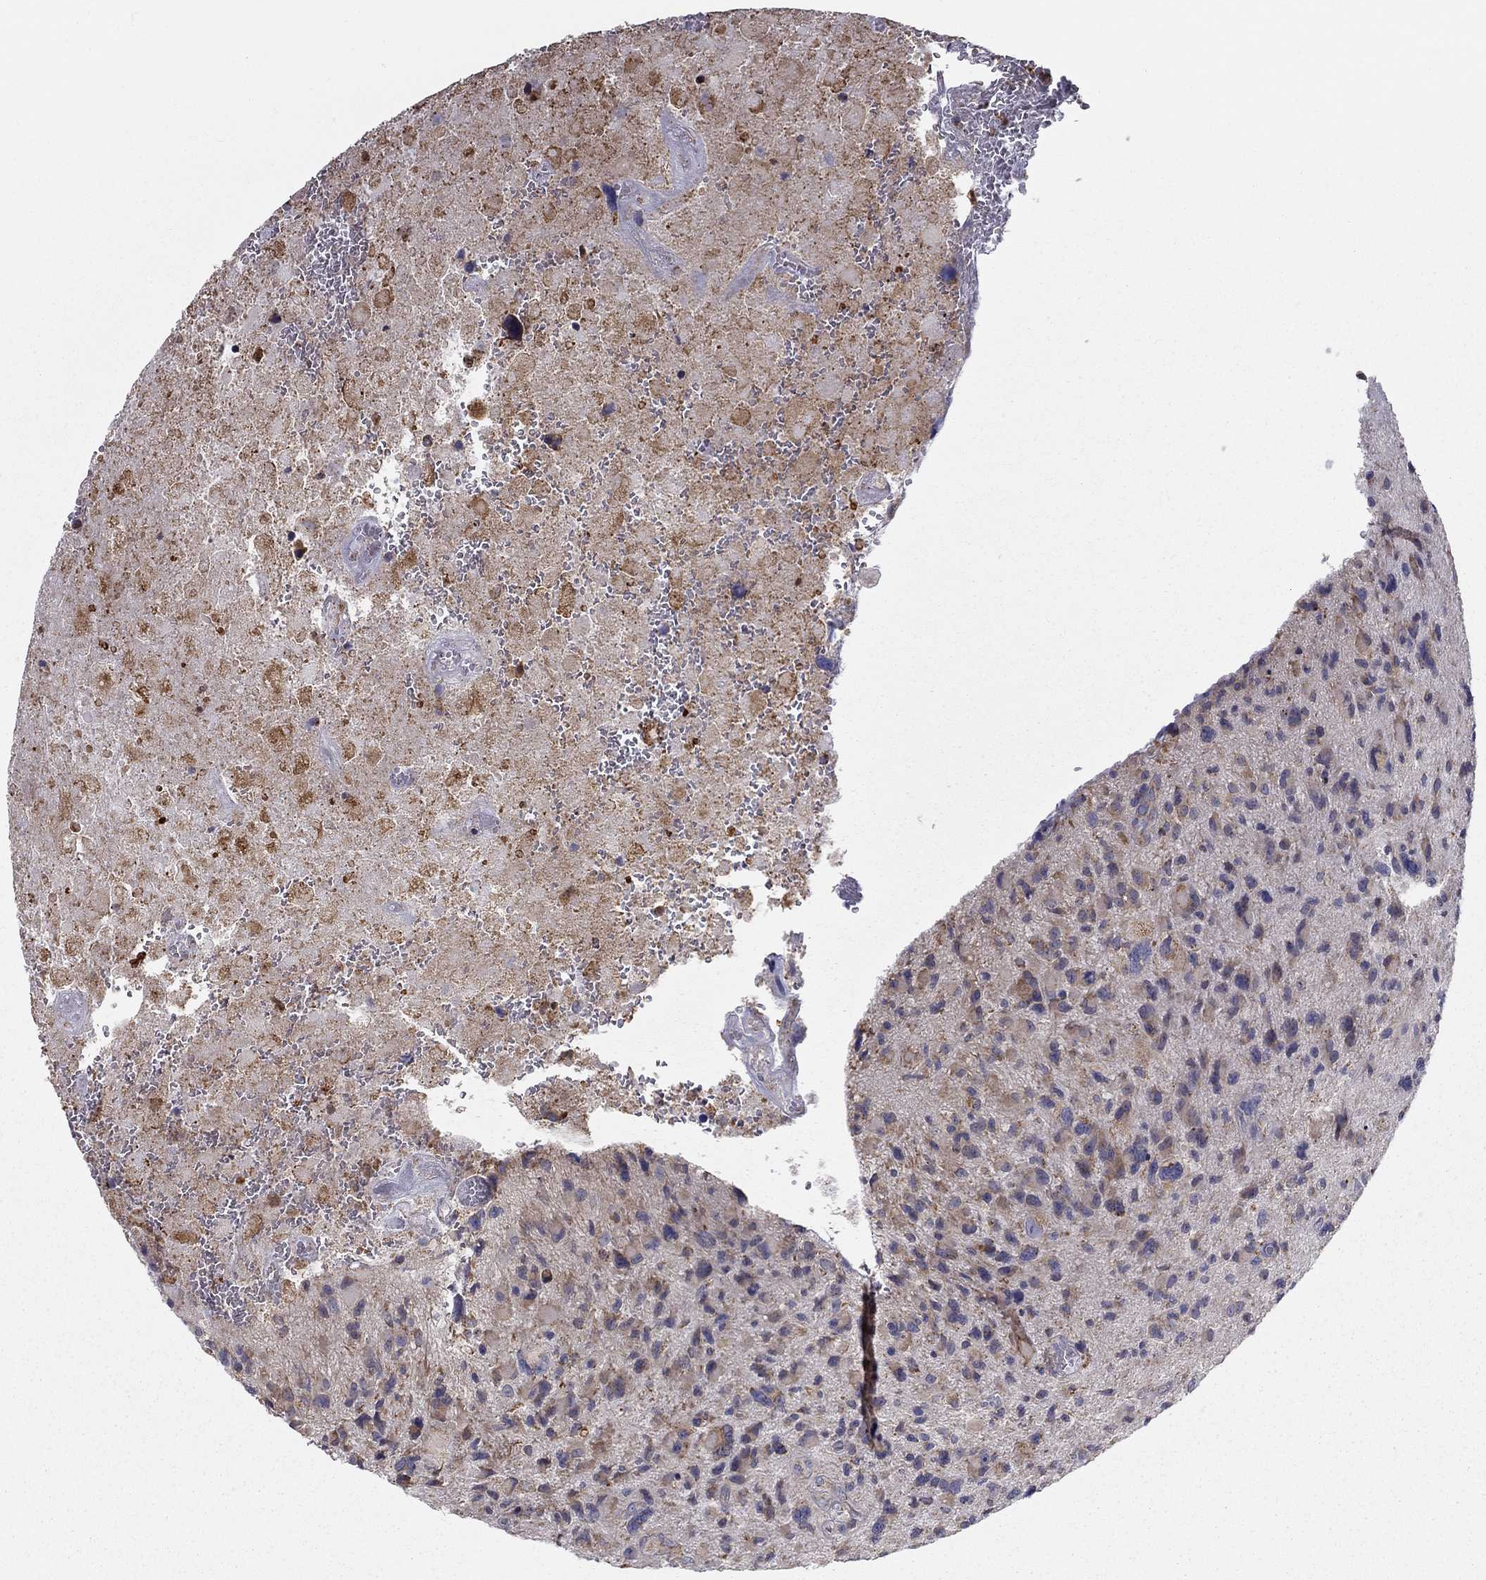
{"staining": {"intensity": "moderate", "quantity": "25%-75%", "location": "cytoplasmic/membranous"}, "tissue": "glioma", "cell_type": "Tumor cells", "image_type": "cancer", "snomed": [{"axis": "morphology", "description": "Glioma, malignant, NOS"}, {"axis": "morphology", "description": "Glioma, malignant, High grade"}, {"axis": "topography", "description": "Brain"}], "caption": "Immunohistochemistry photomicrograph of human malignant glioma stained for a protein (brown), which shows medium levels of moderate cytoplasmic/membranous staining in about 25%-75% of tumor cells.", "gene": "PRDX4", "patient": {"sex": "female", "age": 71}}